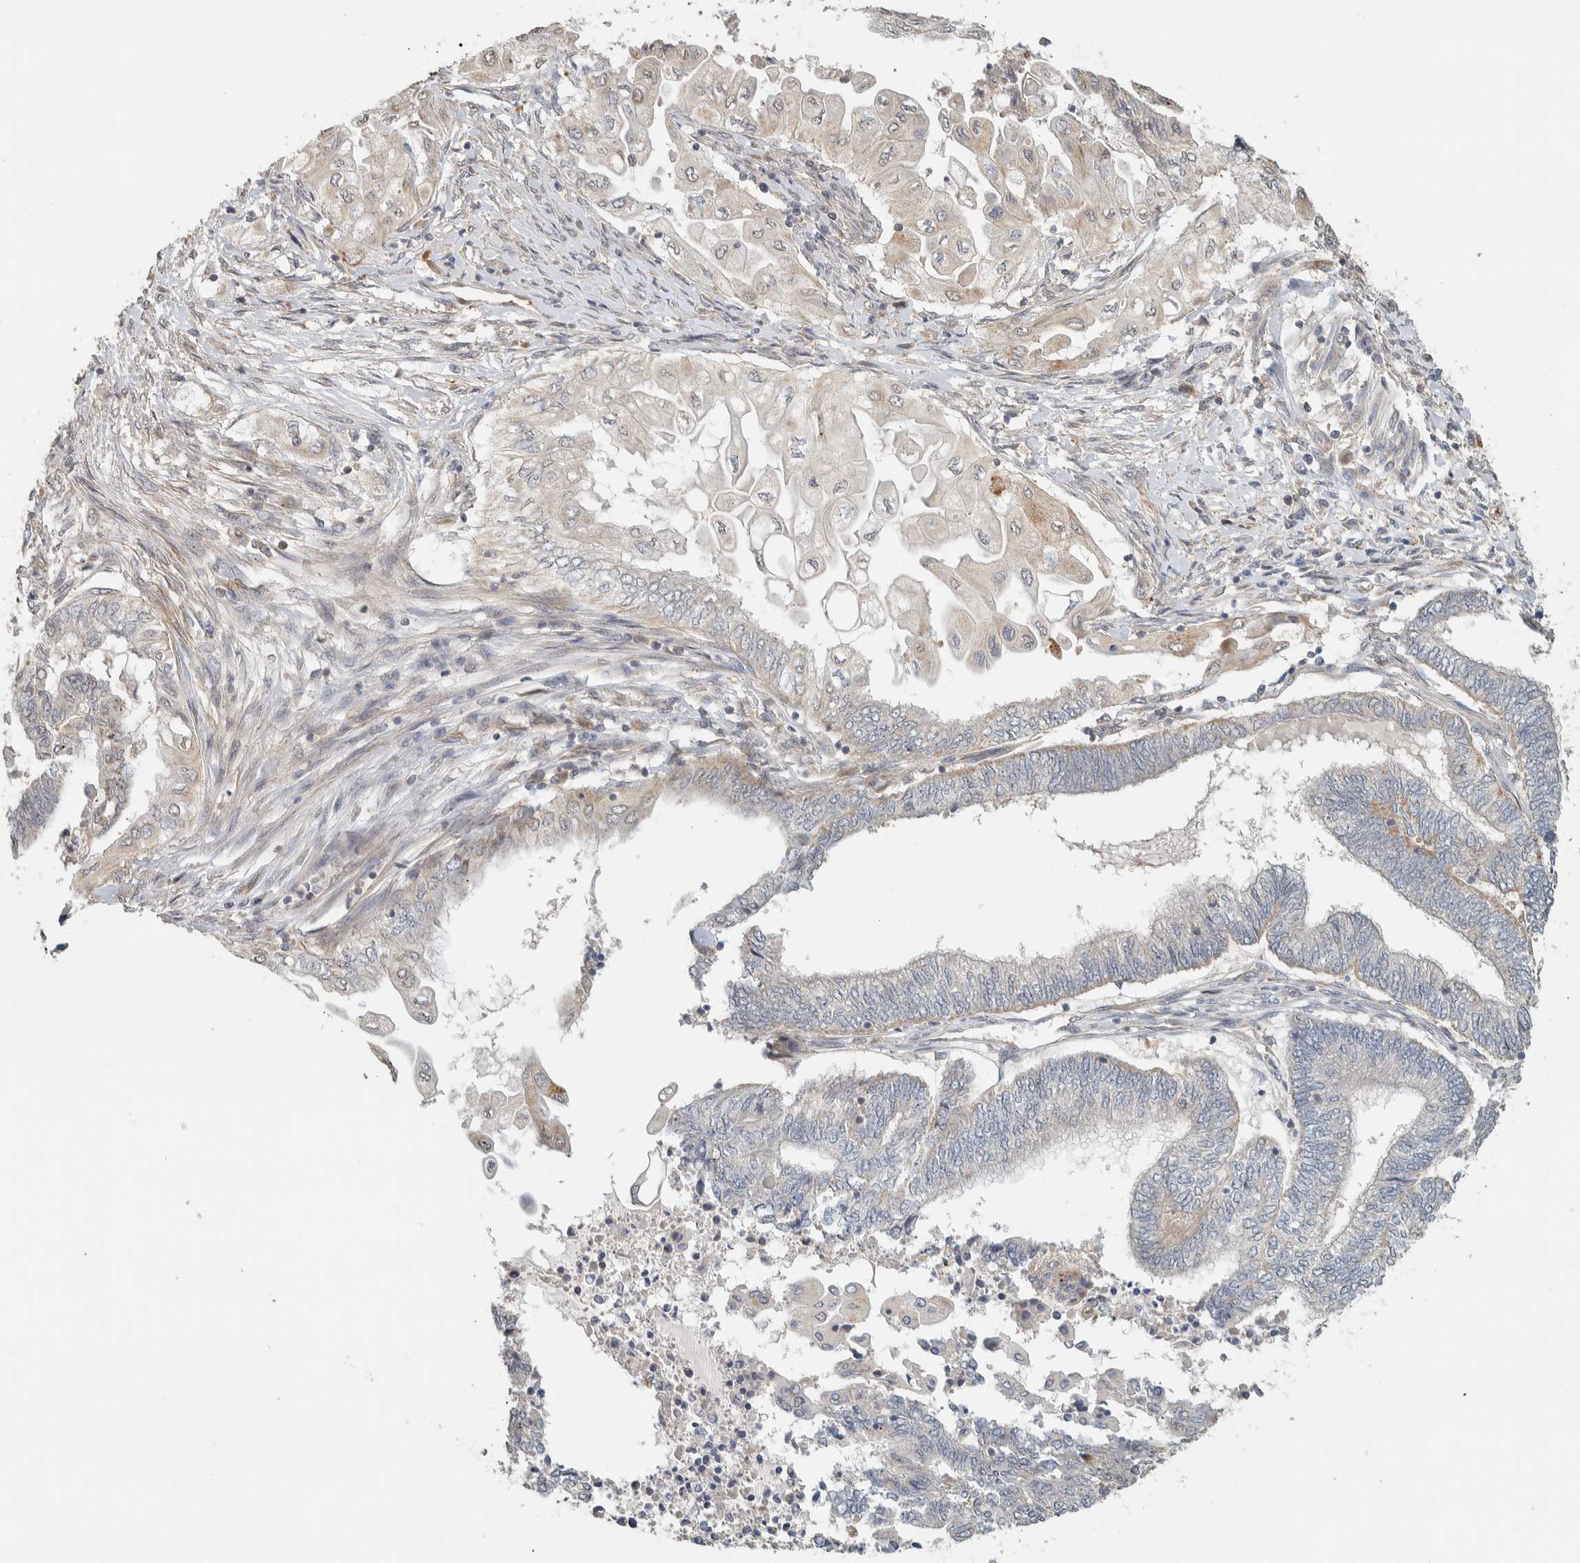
{"staining": {"intensity": "negative", "quantity": "none", "location": "none"}, "tissue": "endometrial cancer", "cell_type": "Tumor cells", "image_type": "cancer", "snomed": [{"axis": "morphology", "description": "Adenocarcinoma, NOS"}, {"axis": "topography", "description": "Uterus"}, {"axis": "topography", "description": "Endometrium"}], "caption": "Immunohistochemical staining of human endometrial cancer (adenocarcinoma) exhibits no significant staining in tumor cells.", "gene": "PDE7B", "patient": {"sex": "female", "age": 70}}